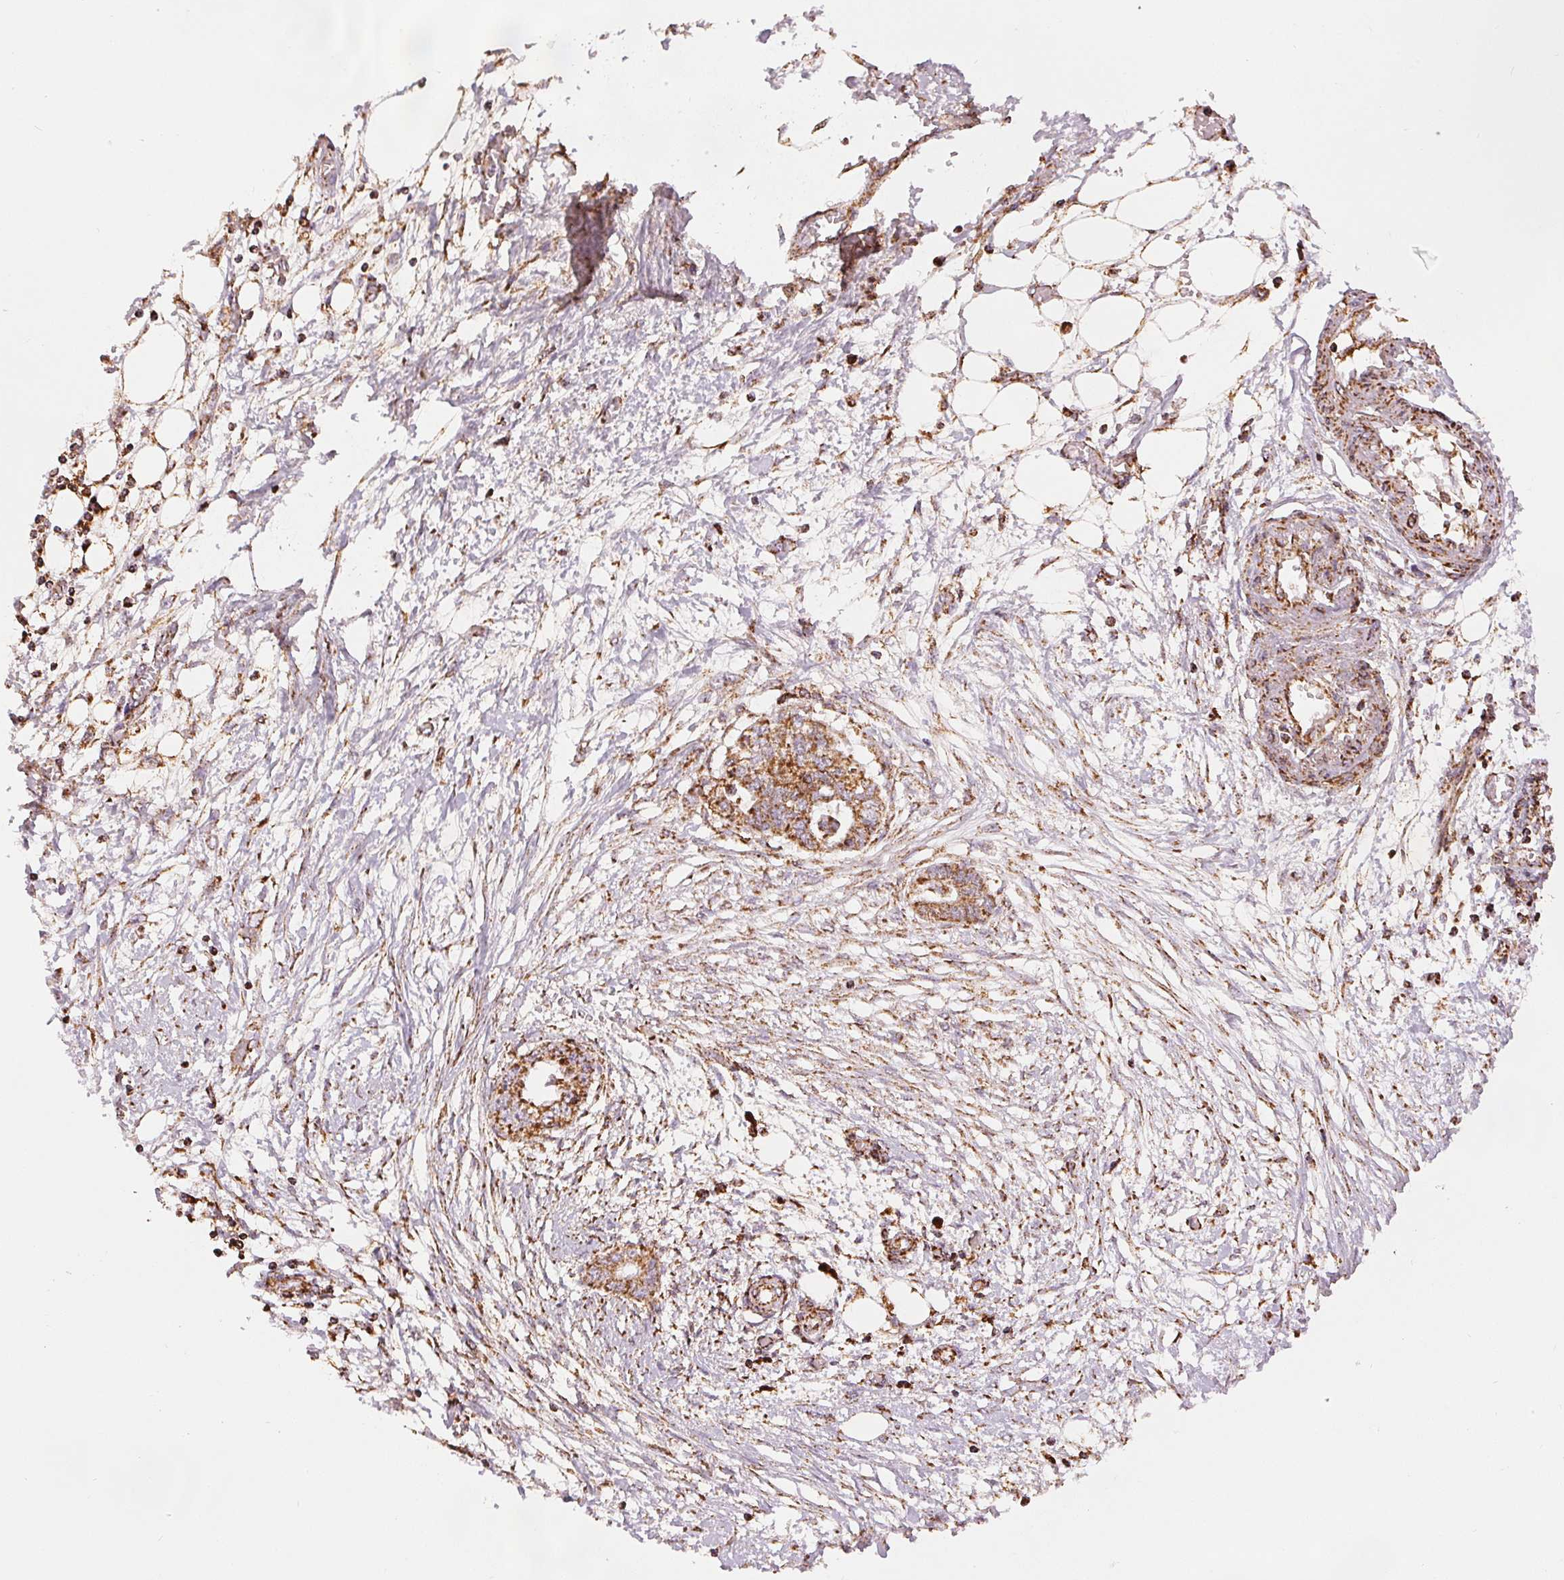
{"staining": {"intensity": "moderate", "quantity": ">75%", "location": "cytoplasmic/membranous"}, "tissue": "endometrial cancer", "cell_type": "Tumor cells", "image_type": "cancer", "snomed": [{"axis": "morphology", "description": "Adenocarcinoma, NOS"}, {"axis": "morphology", "description": "Adenocarcinoma, metastatic, NOS"}, {"axis": "topography", "description": "Adipose tissue"}, {"axis": "topography", "description": "Endometrium"}], "caption": "This is a micrograph of immunohistochemistry staining of endometrial cancer, which shows moderate staining in the cytoplasmic/membranous of tumor cells.", "gene": "SDHB", "patient": {"sex": "female", "age": 67}}